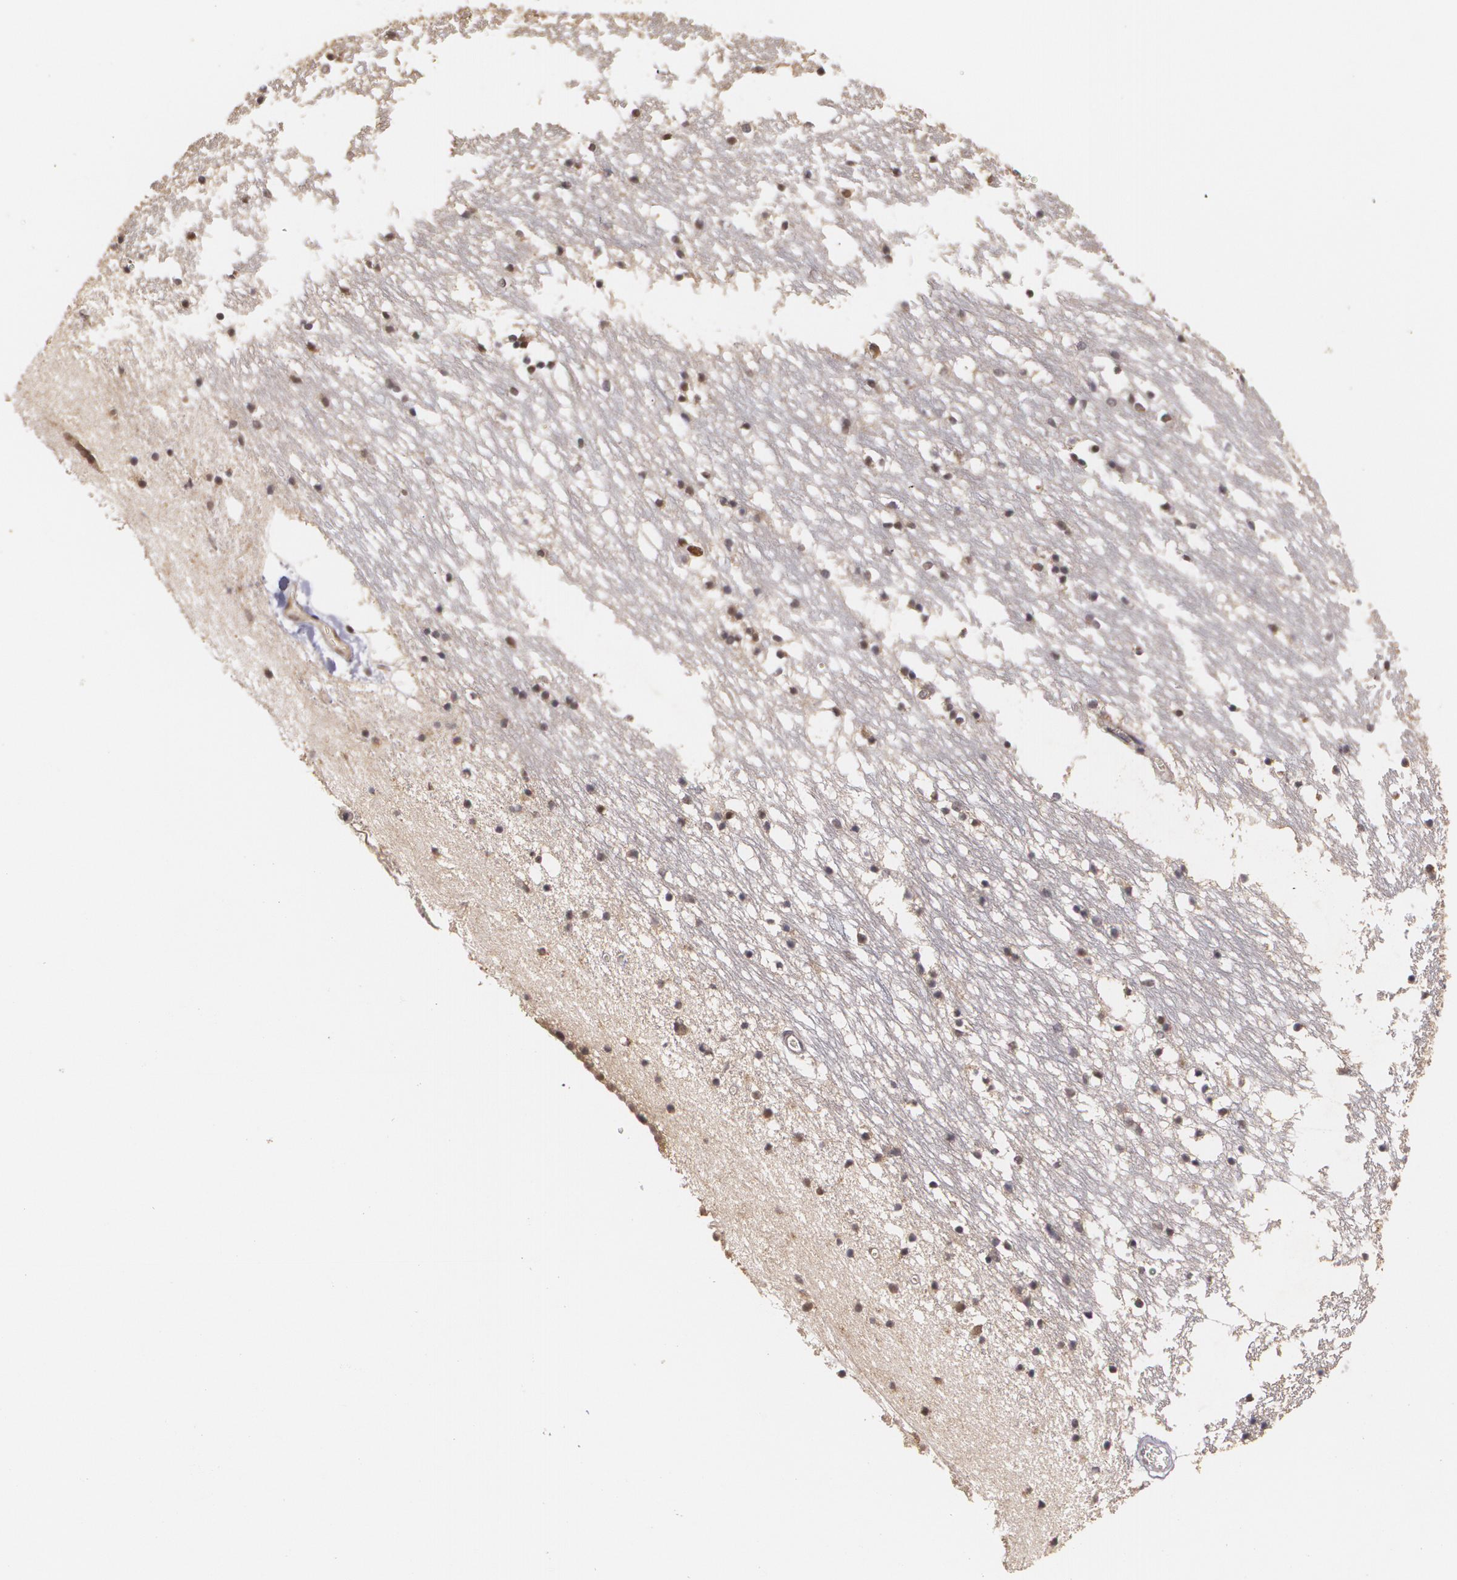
{"staining": {"intensity": "negative", "quantity": "none", "location": "none"}, "tissue": "caudate", "cell_type": "Glial cells", "image_type": "normal", "snomed": [{"axis": "morphology", "description": "Normal tissue, NOS"}, {"axis": "topography", "description": "Lateral ventricle wall"}], "caption": "This is an IHC photomicrograph of unremarkable human caudate. There is no expression in glial cells.", "gene": "BRCA1", "patient": {"sex": "male", "age": 45}}